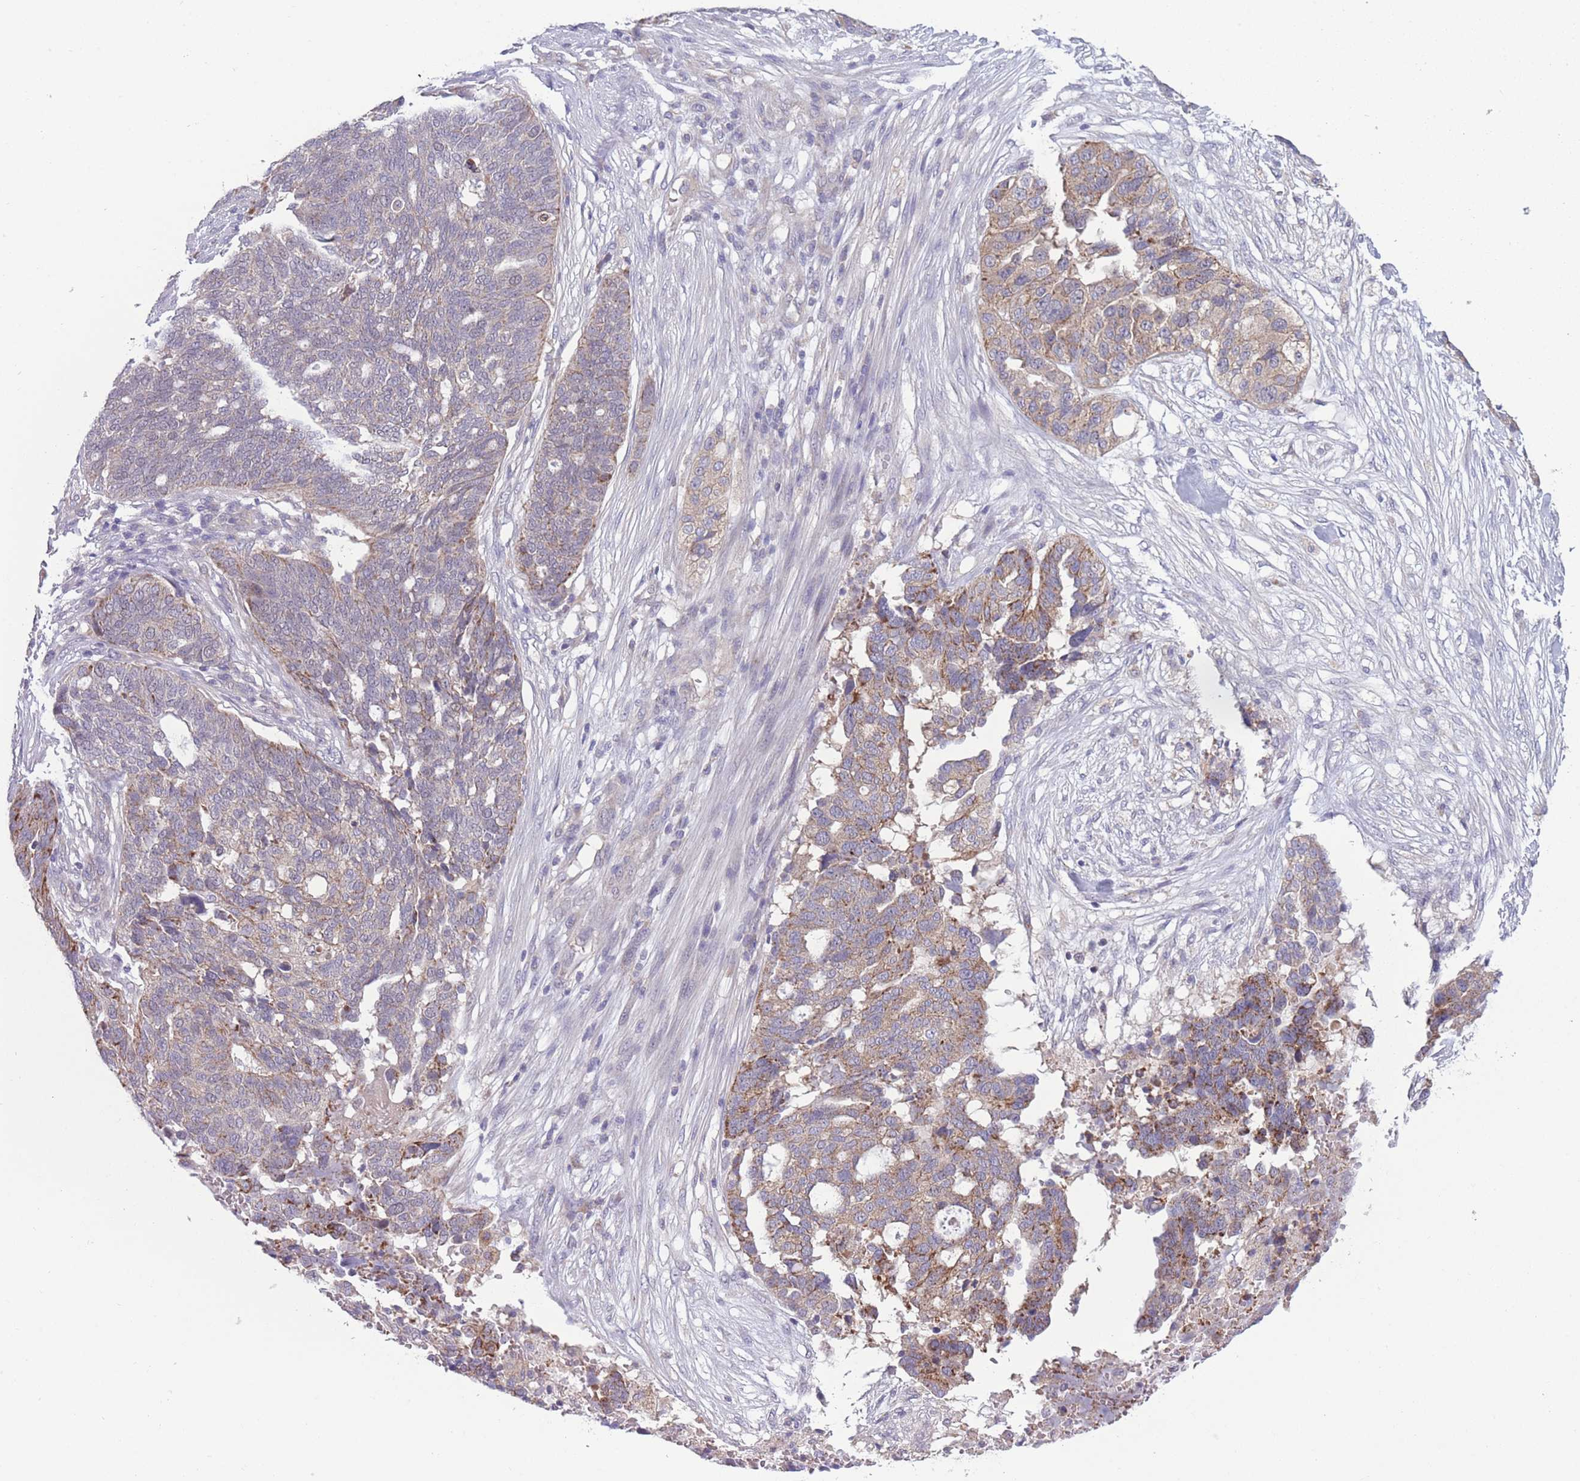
{"staining": {"intensity": "weak", "quantity": "25%-75%", "location": "cytoplasmic/membranous"}, "tissue": "ovarian cancer", "cell_type": "Tumor cells", "image_type": "cancer", "snomed": [{"axis": "morphology", "description": "Cystadenocarcinoma, serous, NOS"}, {"axis": "topography", "description": "Ovary"}], "caption": "The micrograph demonstrates staining of ovarian serous cystadenocarcinoma, revealing weak cytoplasmic/membranous protein staining (brown color) within tumor cells.", "gene": "CCT6B", "patient": {"sex": "female", "age": 59}}